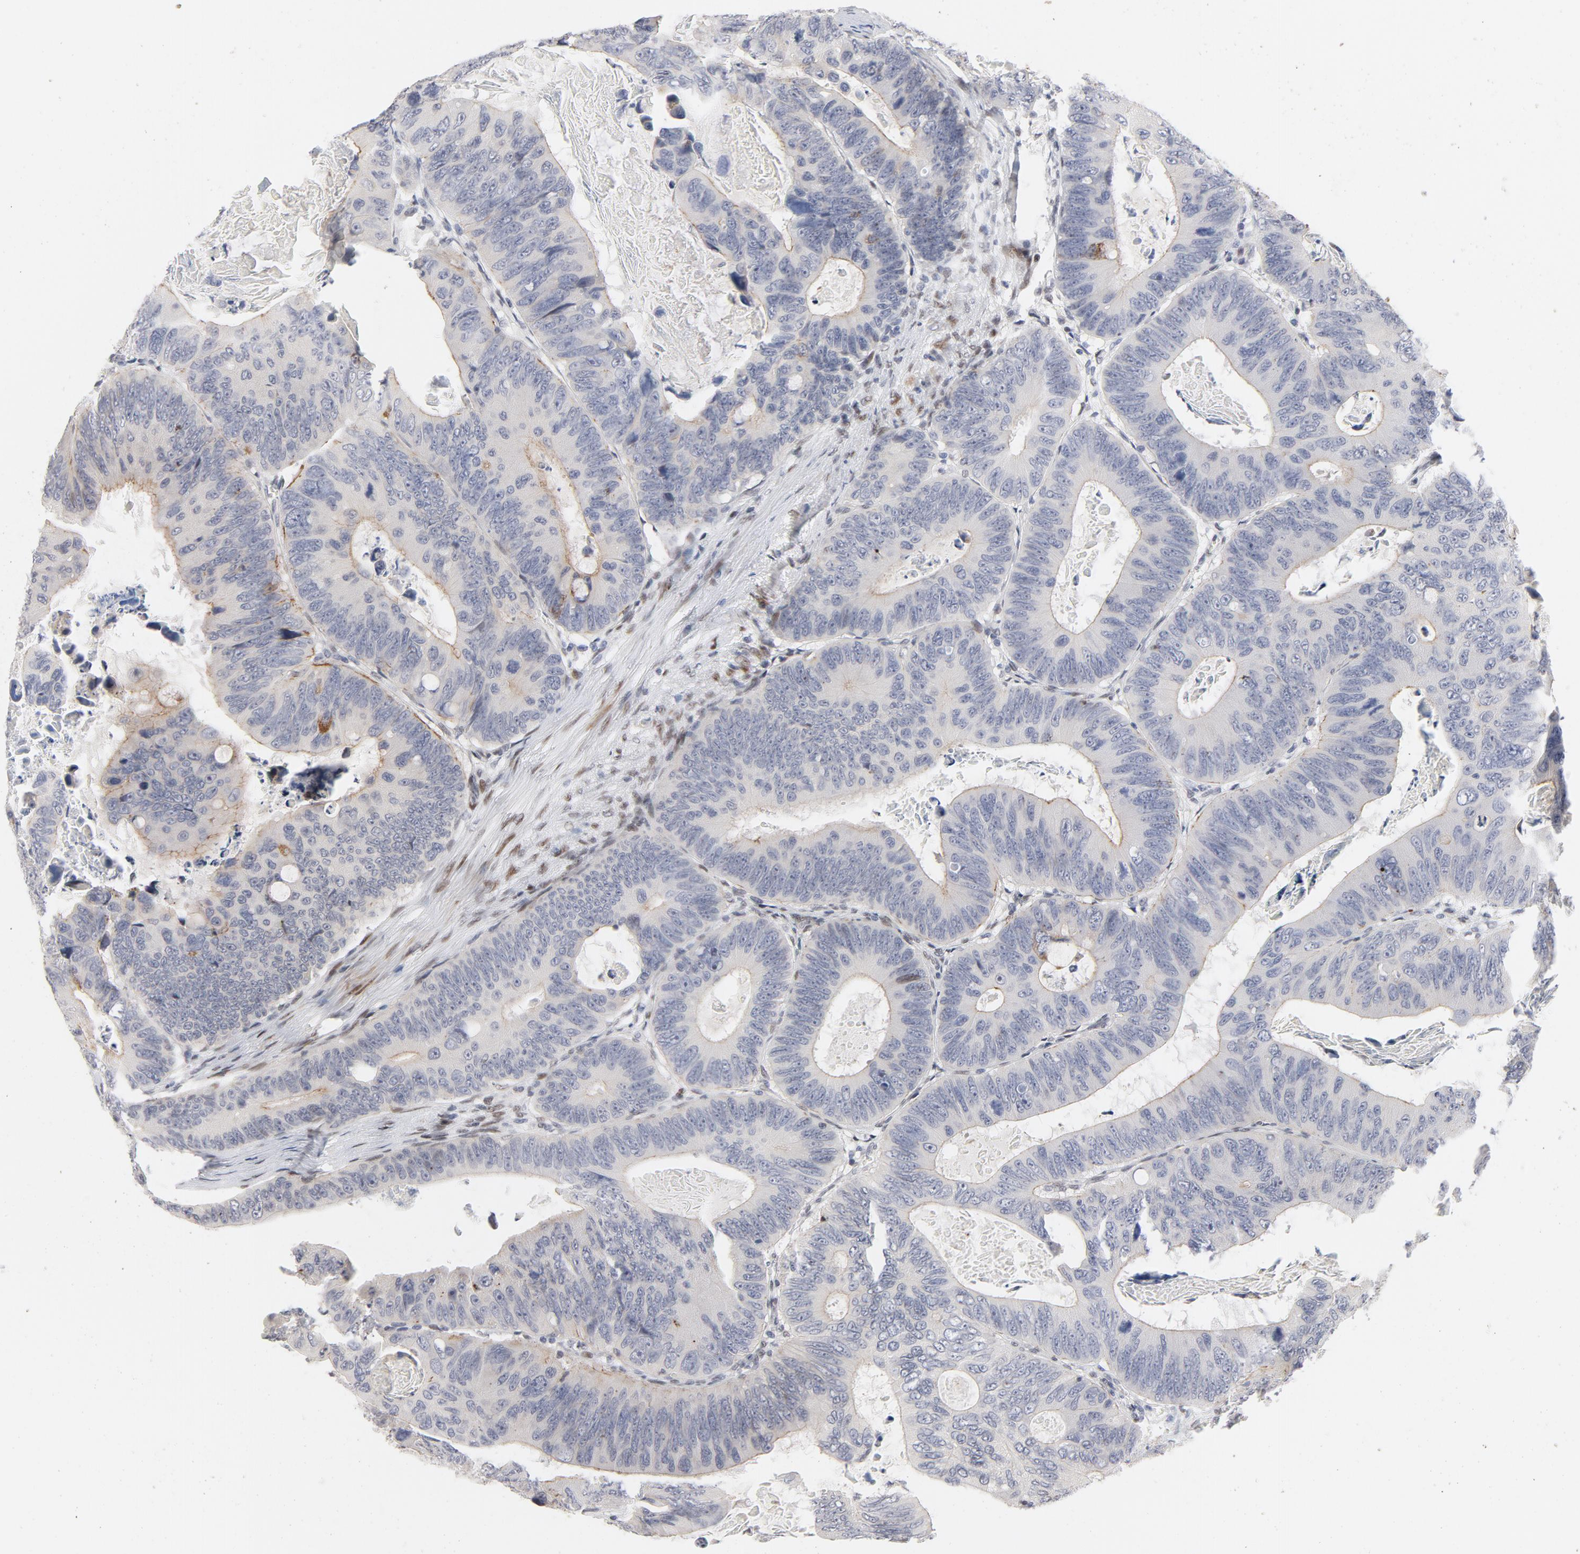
{"staining": {"intensity": "weak", "quantity": "<25%", "location": "cytoplasmic/membranous"}, "tissue": "colorectal cancer", "cell_type": "Tumor cells", "image_type": "cancer", "snomed": [{"axis": "morphology", "description": "Adenocarcinoma, NOS"}, {"axis": "topography", "description": "Colon"}], "caption": "Immunohistochemistry (IHC) of colorectal adenocarcinoma displays no expression in tumor cells.", "gene": "NFIC", "patient": {"sex": "female", "age": 55}}